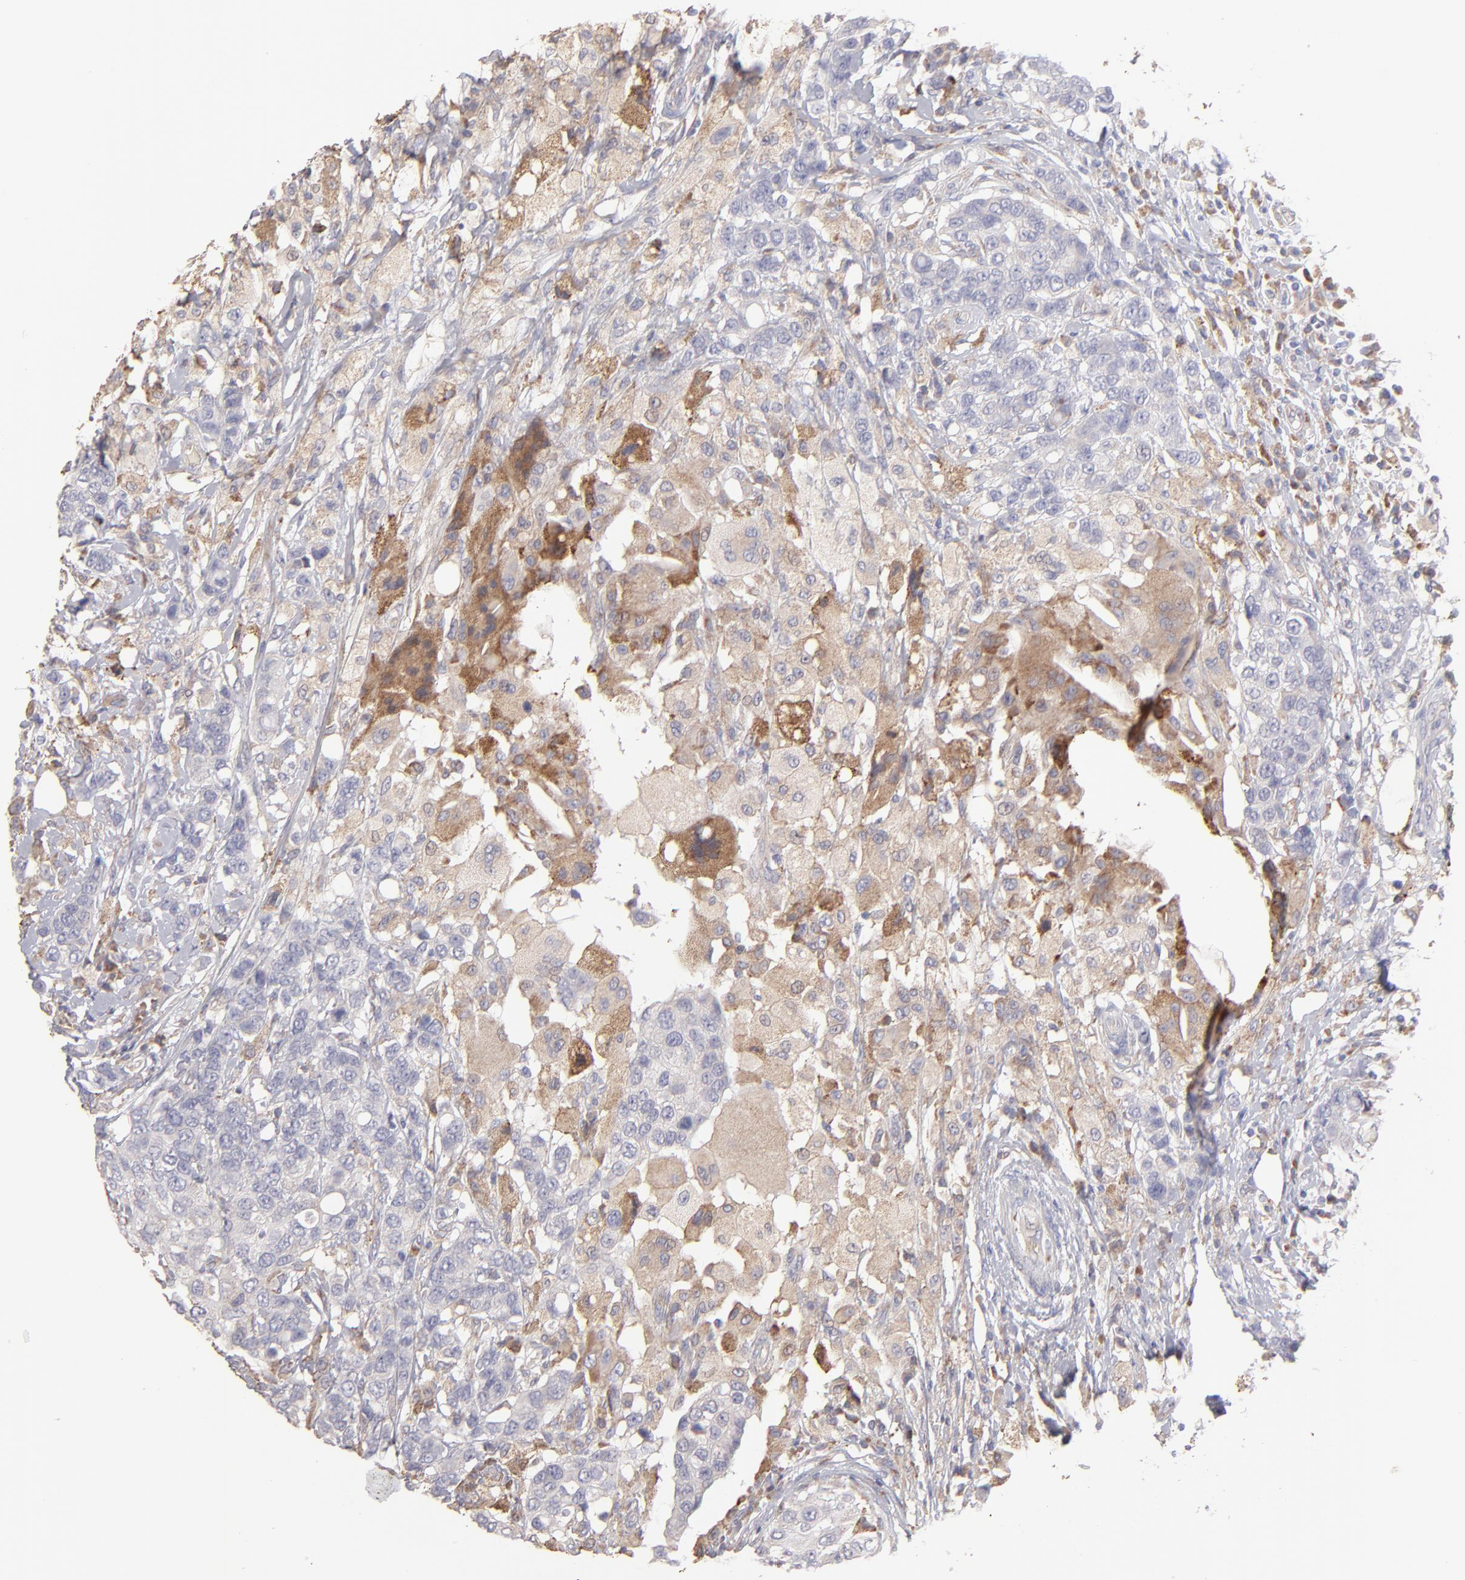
{"staining": {"intensity": "weak", "quantity": "25%-75%", "location": "cytoplasmic/membranous"}, "tissue": "breast cancer", "cell_type": "Tumor cells", "image_type": "cancer", "snomed": [{"axis": "morphology", "description": "Duct carcinoma"}, {"axis": "topography", "description": "Breast"}], "caption": "A photomicrograph showing weak cytoplasmic/membranous positivity in approximately 25%-75% of tumor cells in breast cancer (infiltrating ductal carcinoma), as visualized by brown immunohistochemical staining.", "gene": "CALR", "patient": {"sex": "female", "age": 27}}